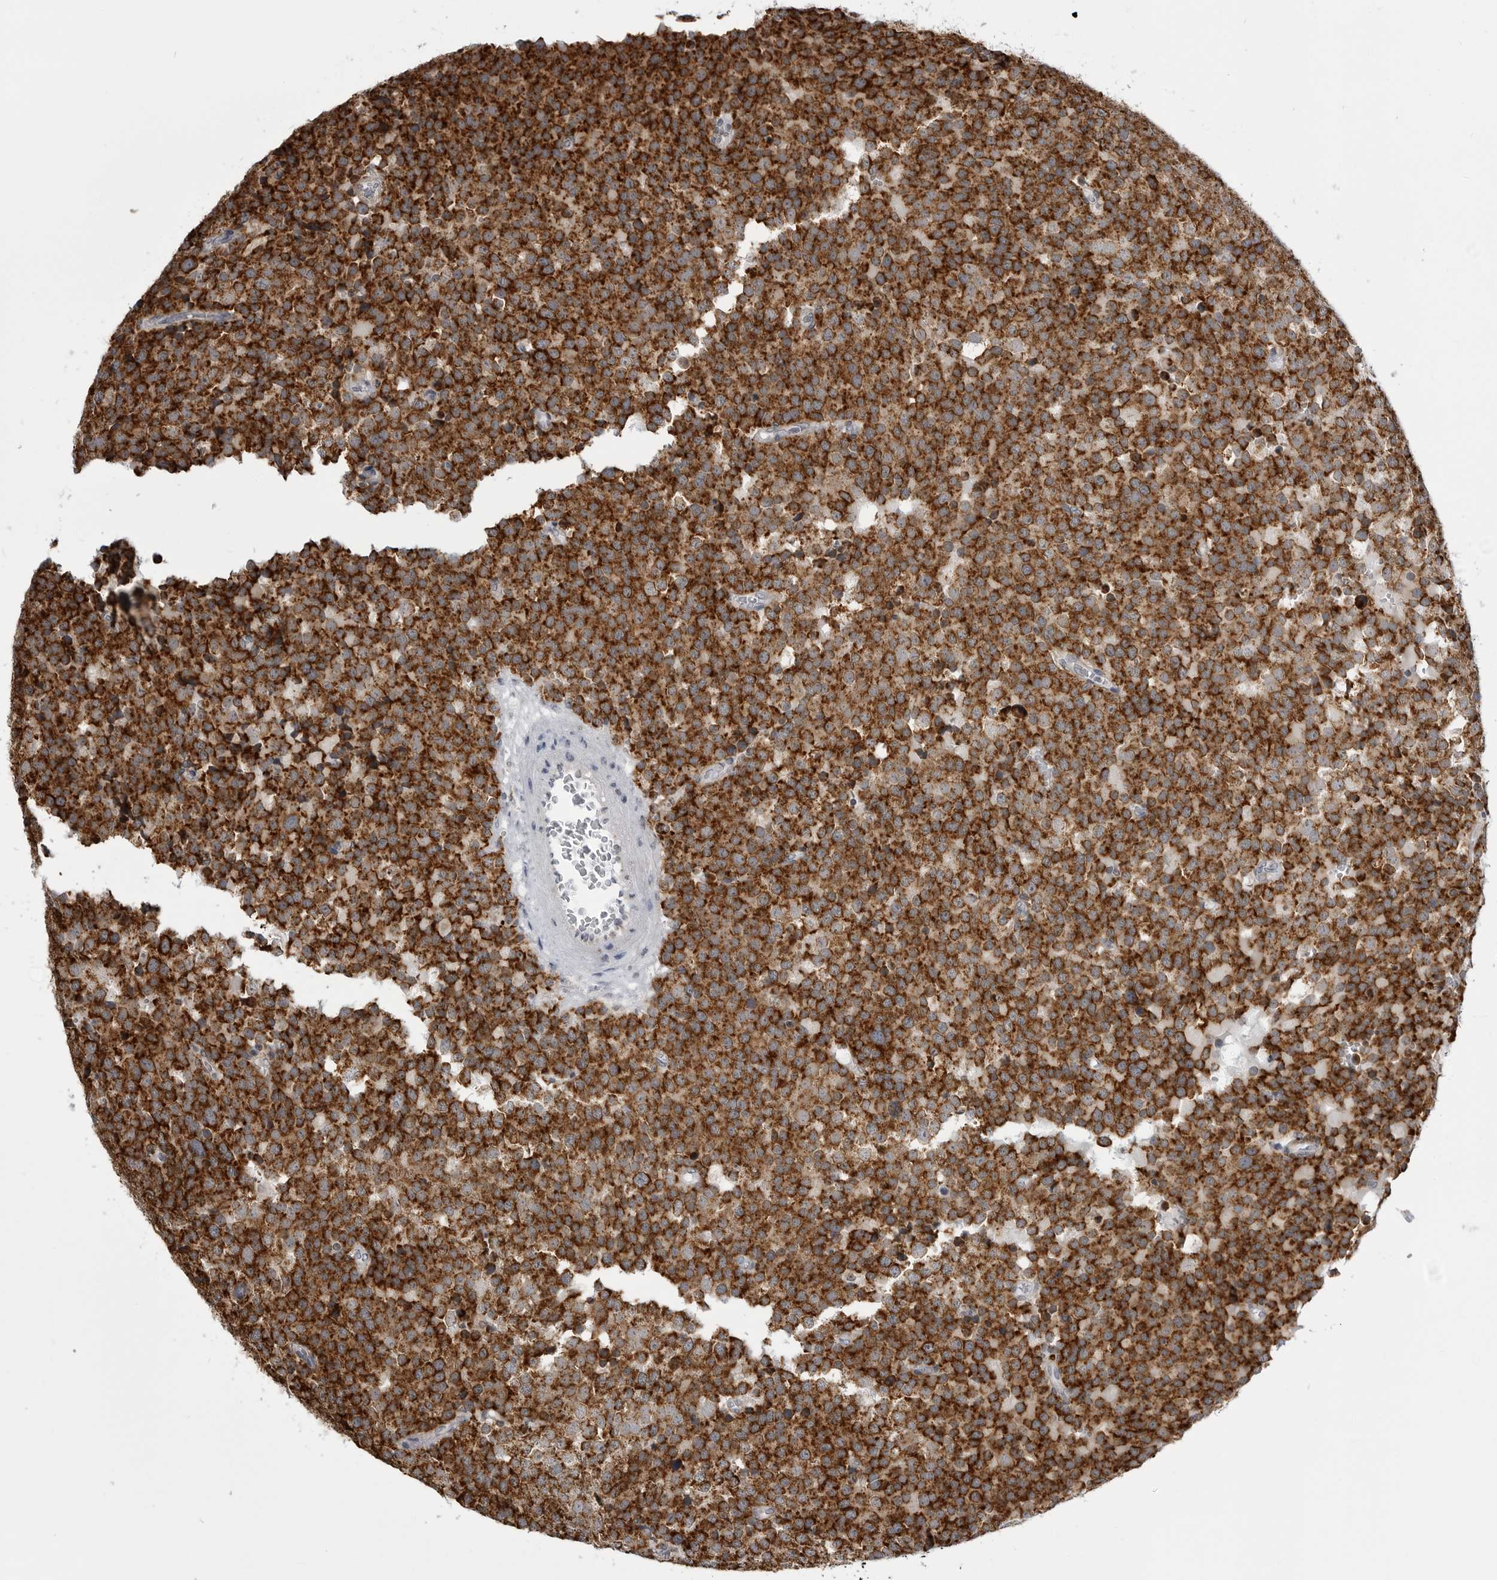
{"staining": {"intensity": "strong", "quantity": ">75%", "location": "cytoplasmic/membranous"}, "tissue": "testis cancer", "cell_type": "Tumor cells", "image_type": "cancer", "snomed": [{"axis": "morphology", "description": "Seminoma, NOS"}, {"axis": "topography", "description": "Testis"}], "caption": "Immunohistochemistry of testis cancer displays high levels of strong cytoplasmic/membranous staining in approximately >75% of tumor cells. (DAB (3,3'-diaminobenzidine) = brown stain, brightfield microscopy at high magnification).", "gene": "FH", "patient": {"sex": "male", "age": 71}}